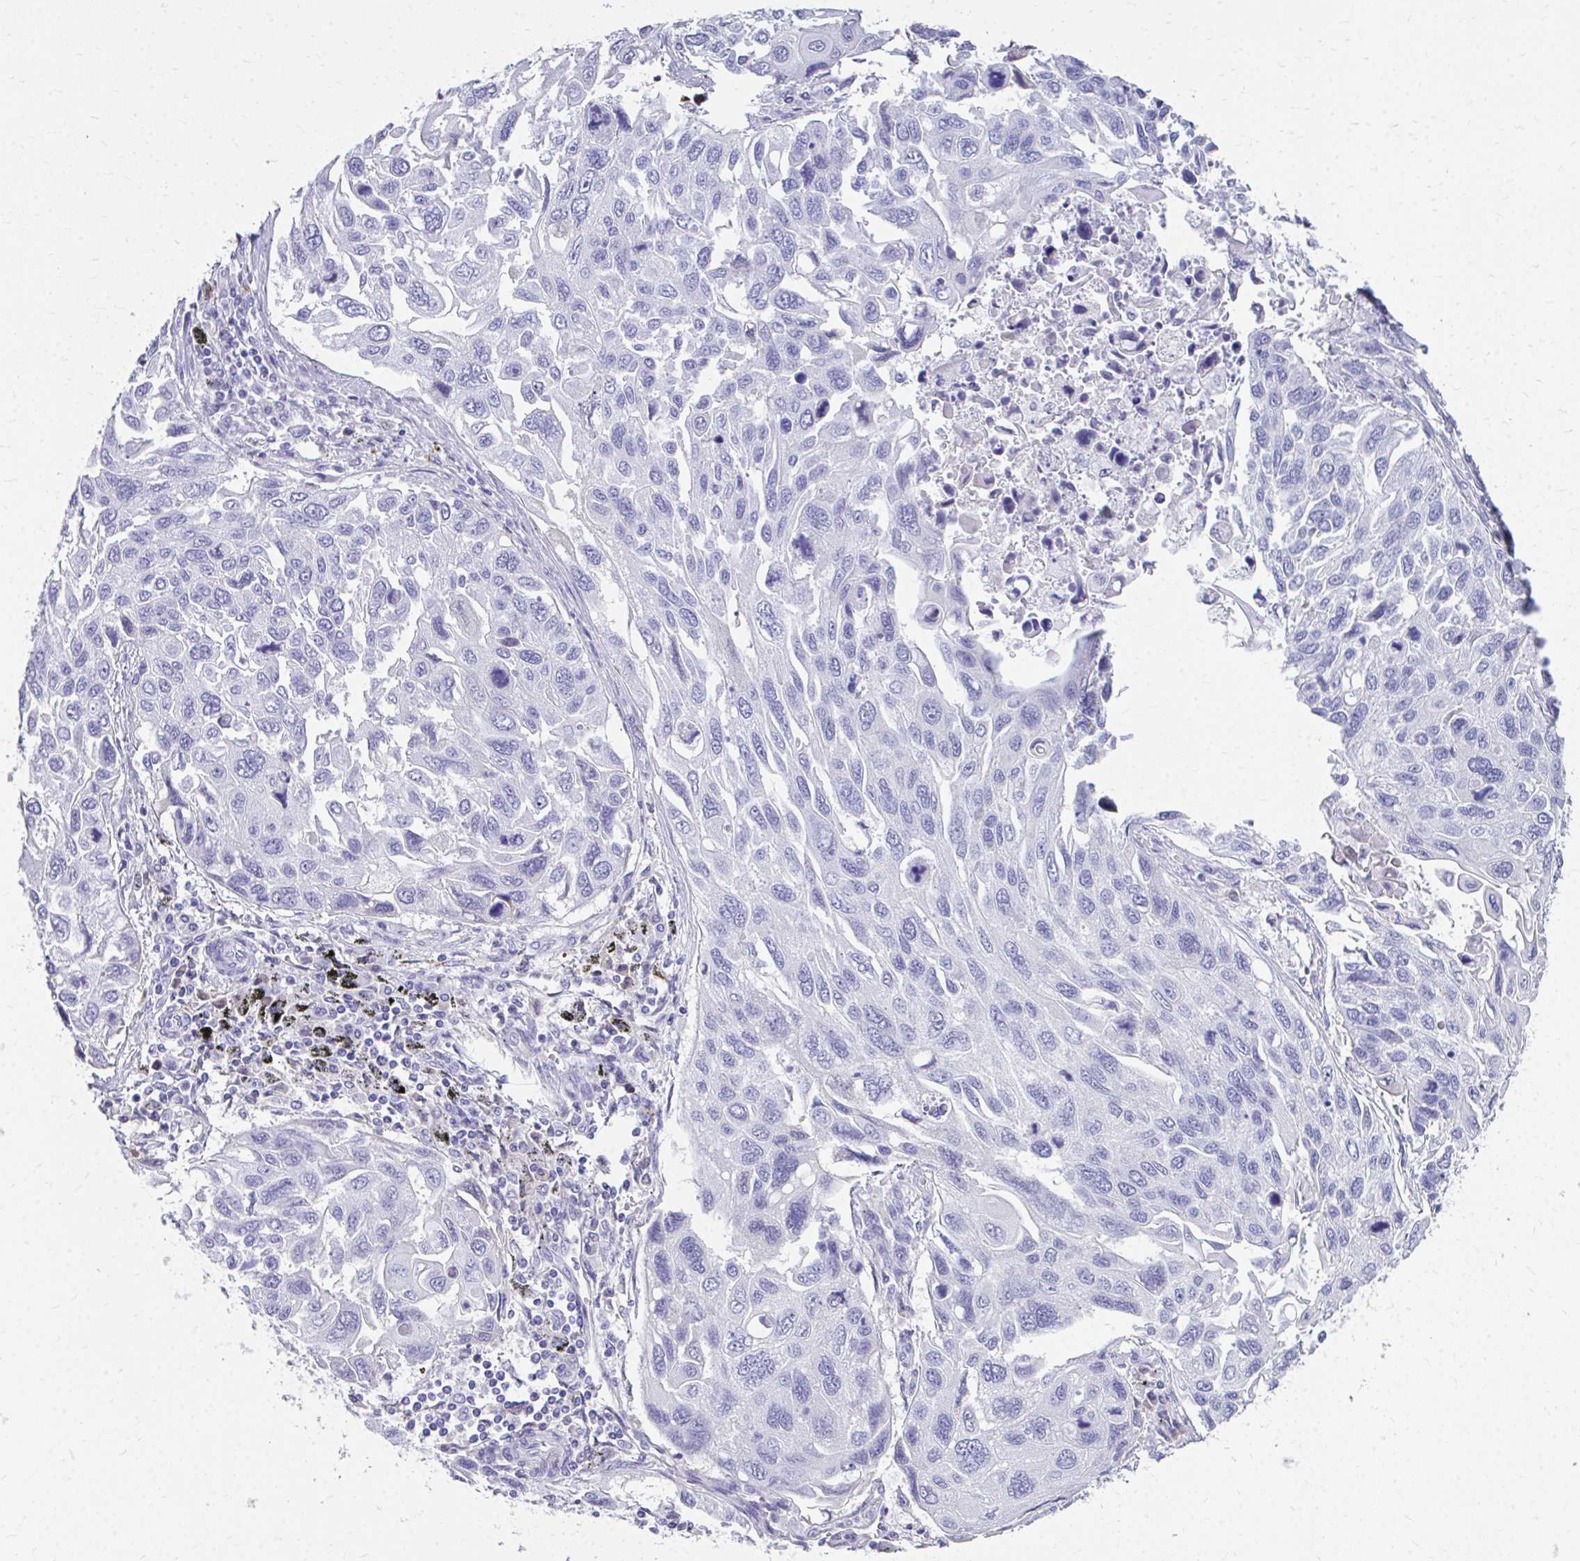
{"staining": {"intensity": "negative", "quantity": "none", "location": "none"}, "tissue": "lung cancer", "cell_type": "Tumor cells", "image_type": "cancer", "snomed": [{"axis": "morphology", "description": "Squamous cell carcinoma, NOS"}, {"axis": "topography", "description": "Lung"}], "caption": "Tumor cells are negative for brown protein staining in lung squamous cell carcinoma. The staining was performed using DAB (3,3'-diaminobenzidine) to visualize the protein expression in brown, while the nuclei were stained in blue with hematoxylin (Magnification: 20x).", "gene": "CFH", "patient": {"sex": "male", "age": 62}}